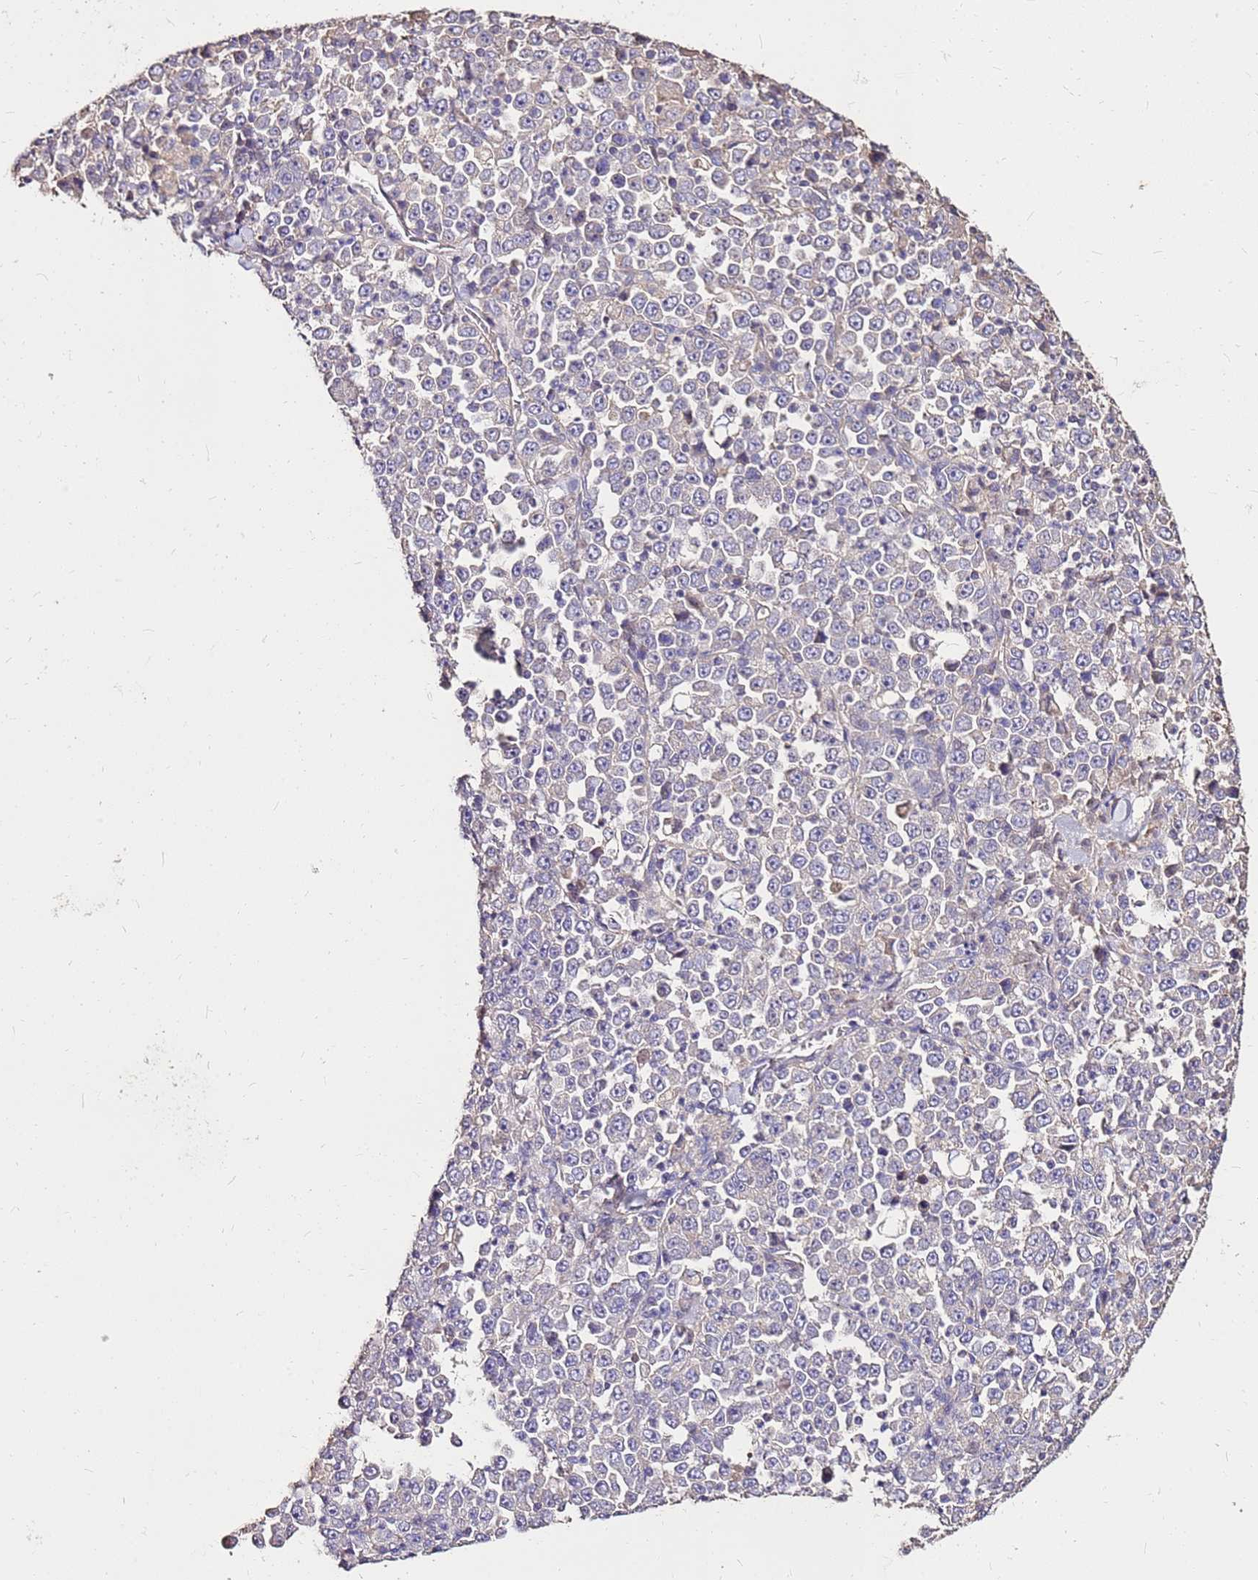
{"staining": {"intensity": "negative", "quantity": "none", "location": "none"}, "tissue": "stomach cancer", "cell_type": "Tumor cells", "image_type": "cancer", "snomed": [{"axis": "morphology", "description": "Normal tissue, NOS"}, {"axis": "morphology", "description": "Adenocarcinoma, NOS"}, {"axis": "topography", "description": "Stomach, upper"}, {"axis": "topography", "description": "Stomach"}], "caption": "Immunohistochemical staining of stomach adenocarcinoma demonstrates no significant positivity in tumor cells.", "gene": "EXD3", "patient": {"sex": "male", "age": 59}}